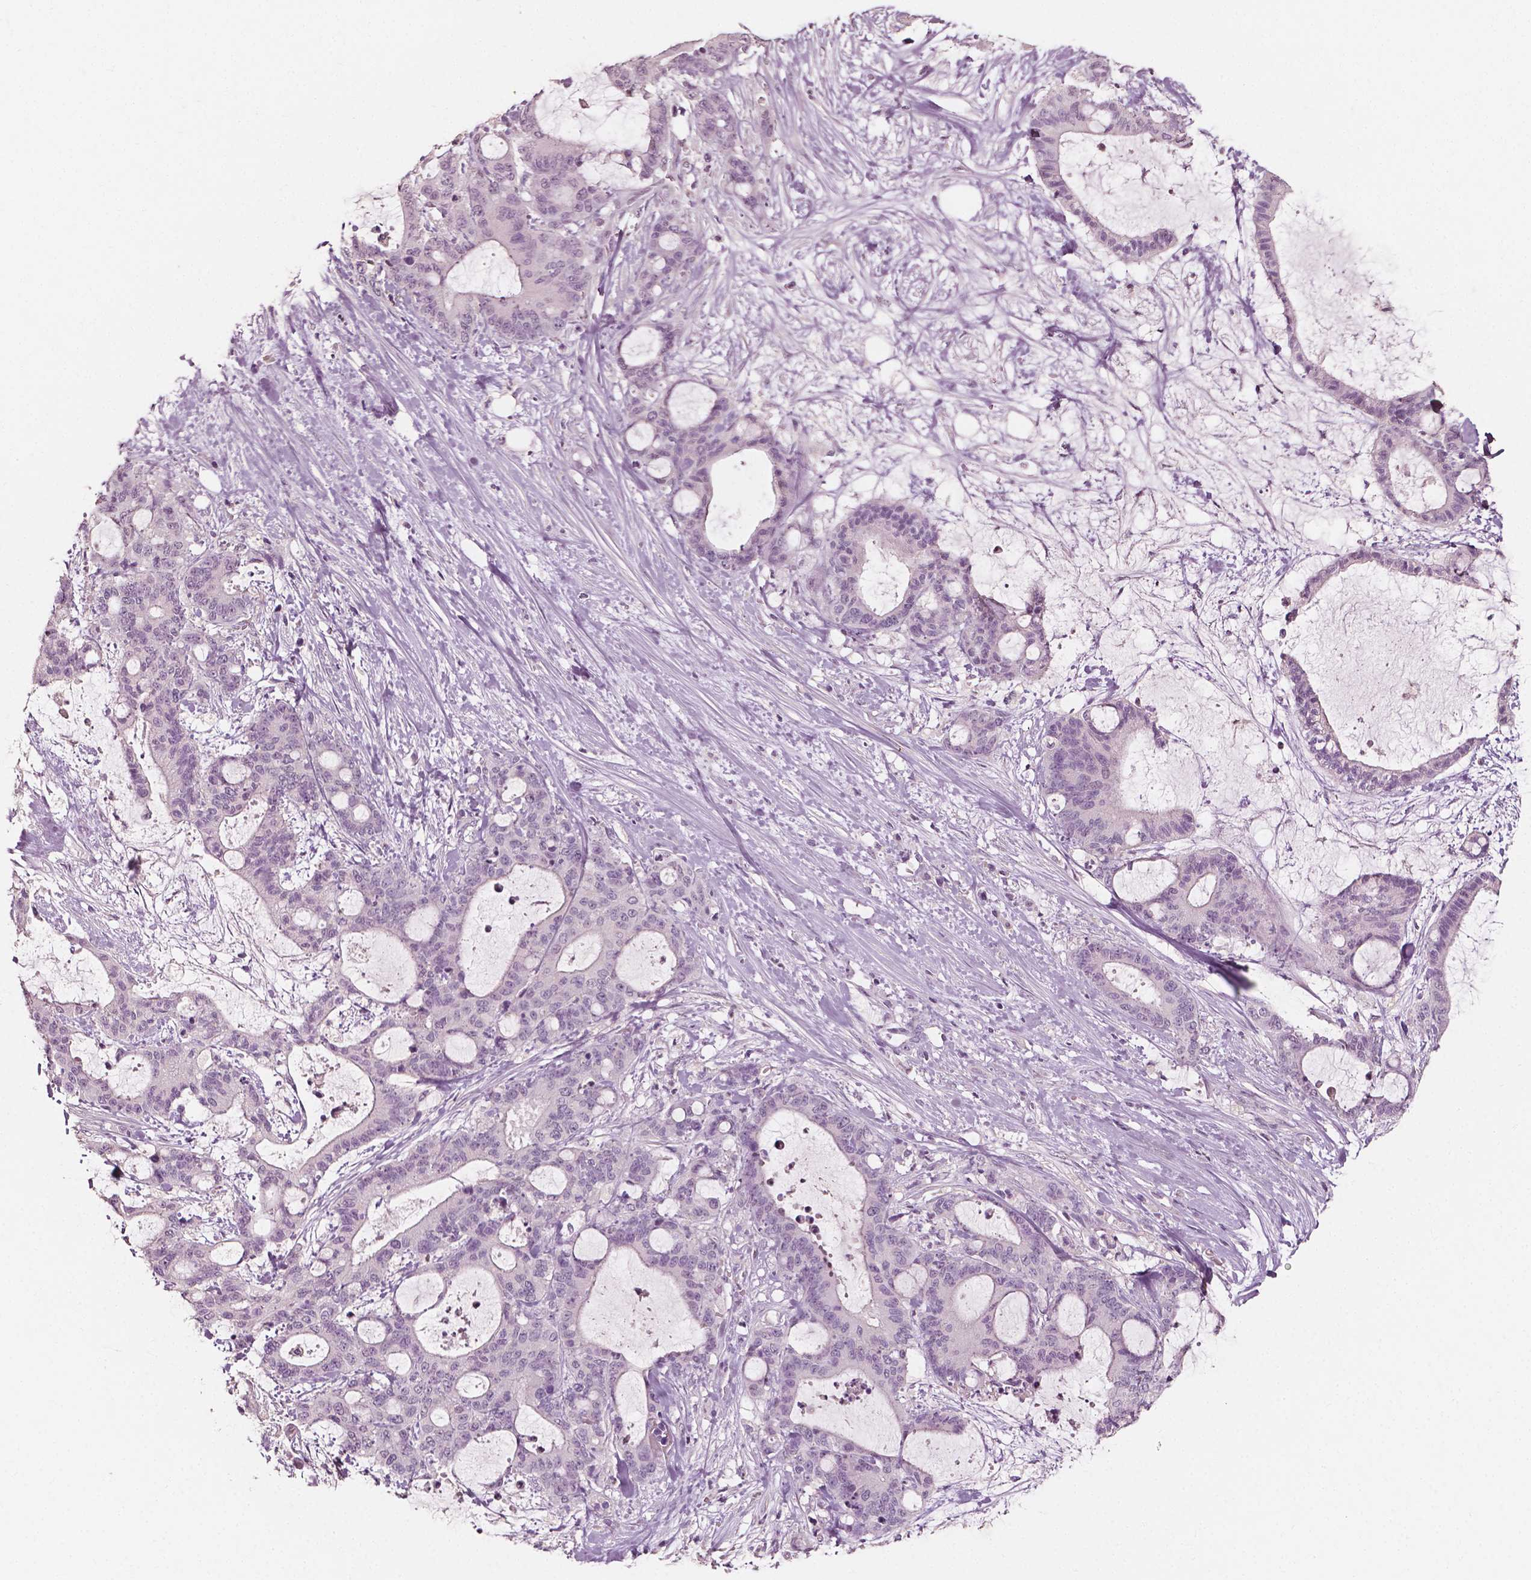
{"staining": {"intensity": "negative", "quantity": "none", "location": "none"}, "tissue": "liver cancer", "cell_type": "Tumor cells", "image_type": "cancer", "snomed": [{"axis": "morphology", "description": "Cholangiocarcinoma"}, {"axis": "topography", "description": "Liver"}], "caption": "Human cholangiocarcinoma (liver) stained for a protein using immunohistochemistry demonstrates no expression in tumor cells.", "gene": "PLA2R1", "patient": {"sex": "female", "age": 73}}